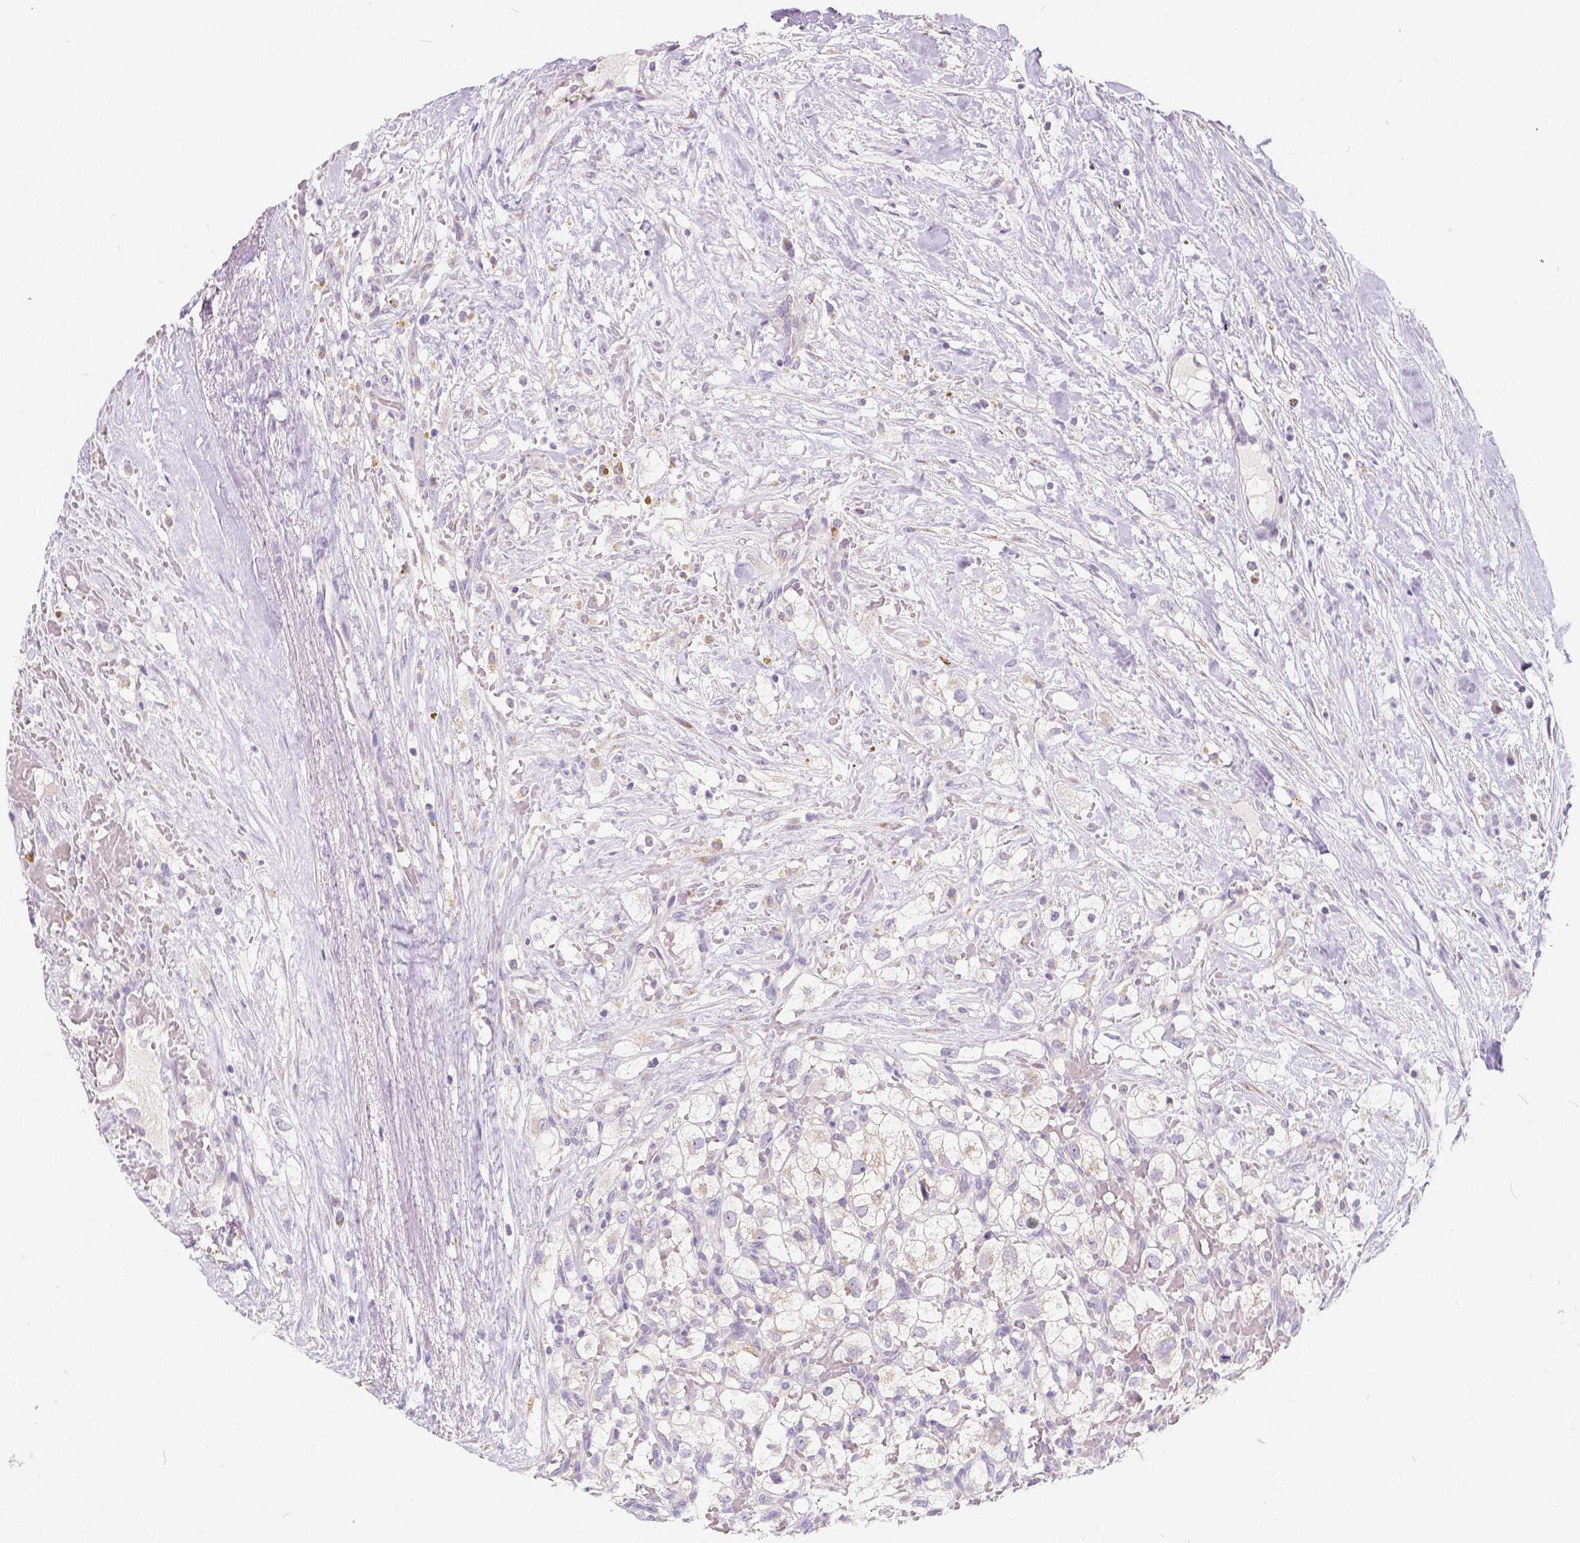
{"staining": {"intensity": "weak", "quantity": "<25%", "location": "cytoplasmic/membranous"}, "tissue": "renal cancer", "cell_type": "Tumor cells", "image_type": "cancer", "snomed": [{"axis": "morphology", "description": "Adenocarcinoma, NOS"}, {"axis": "topography", "description": "Kidney"}], "caption": "This is a image of IHC staining of adenocarcinoma (renal), which shows no positivity in tumor cells. (DAB immunohistochemistry (IHC), high magnification).", "gene": "RNF186", "patient": {"sex": "male", "age": 59}}